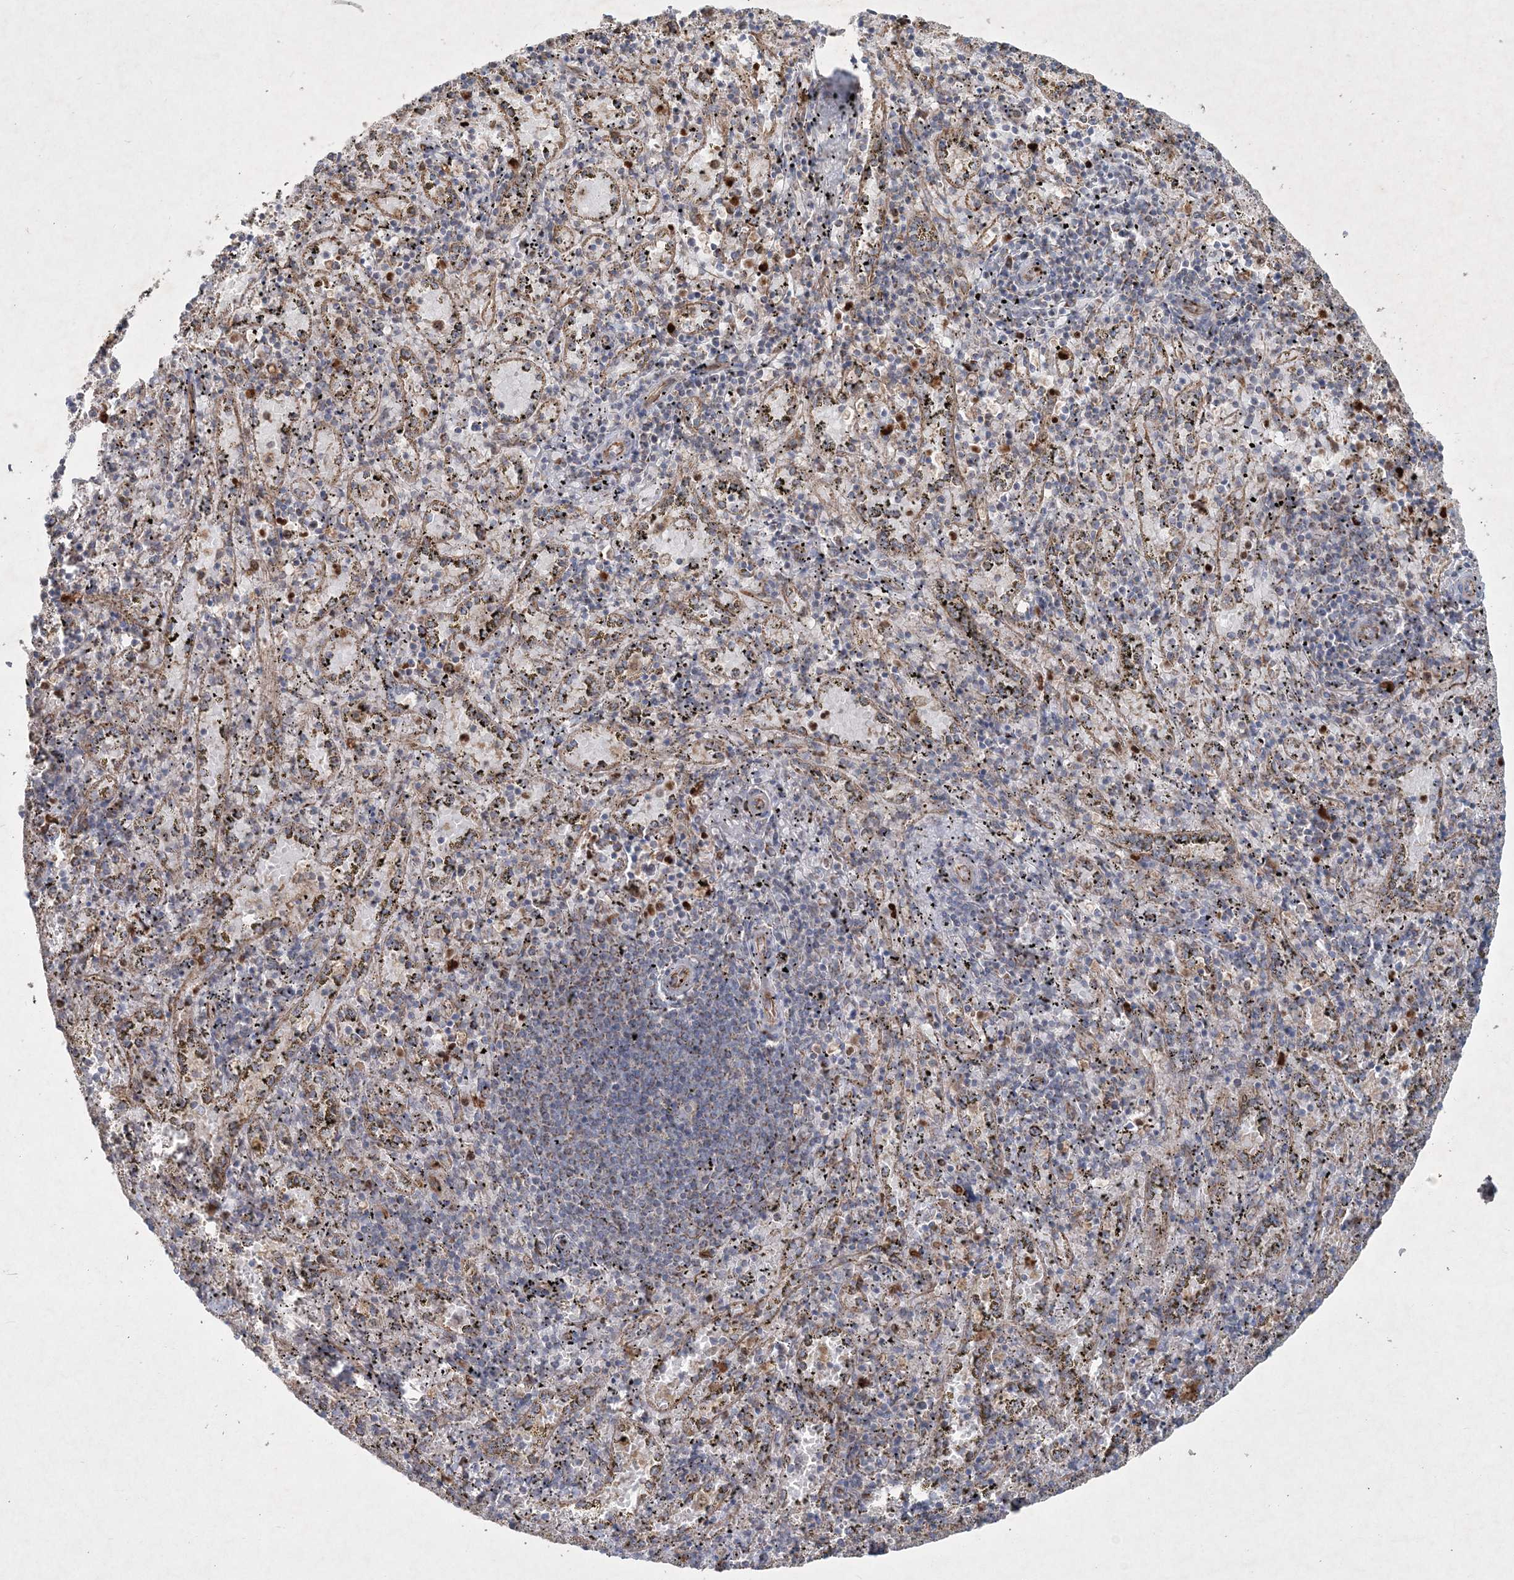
{"staining": {"intensity": "moderate", "quantity": "<25%", "location": "cytoplasmic/membranous"}, "tissue": "spleen", "cell_type": "Cells in red pulp", "image_type": "normal", "snomed": [{"axis": "morphology", "description": "Normal tissue, NOS"}, {"axis": "topography", "description": "Spleen"}], "caption": "Immunohistochemical staining of unremarkable human spleen shows <25% levels of moderate cytoplasmic/membranous protein staining in about <25% of cells in red pulp. Using DAB (3,3'-diaminobenzidine) (brown) and hematoxylin (blue) stains, captured at high magnification using brightfield microscopy.", "gene": "LRPPRC", "patient": {"sex": "male", "age": 11}}